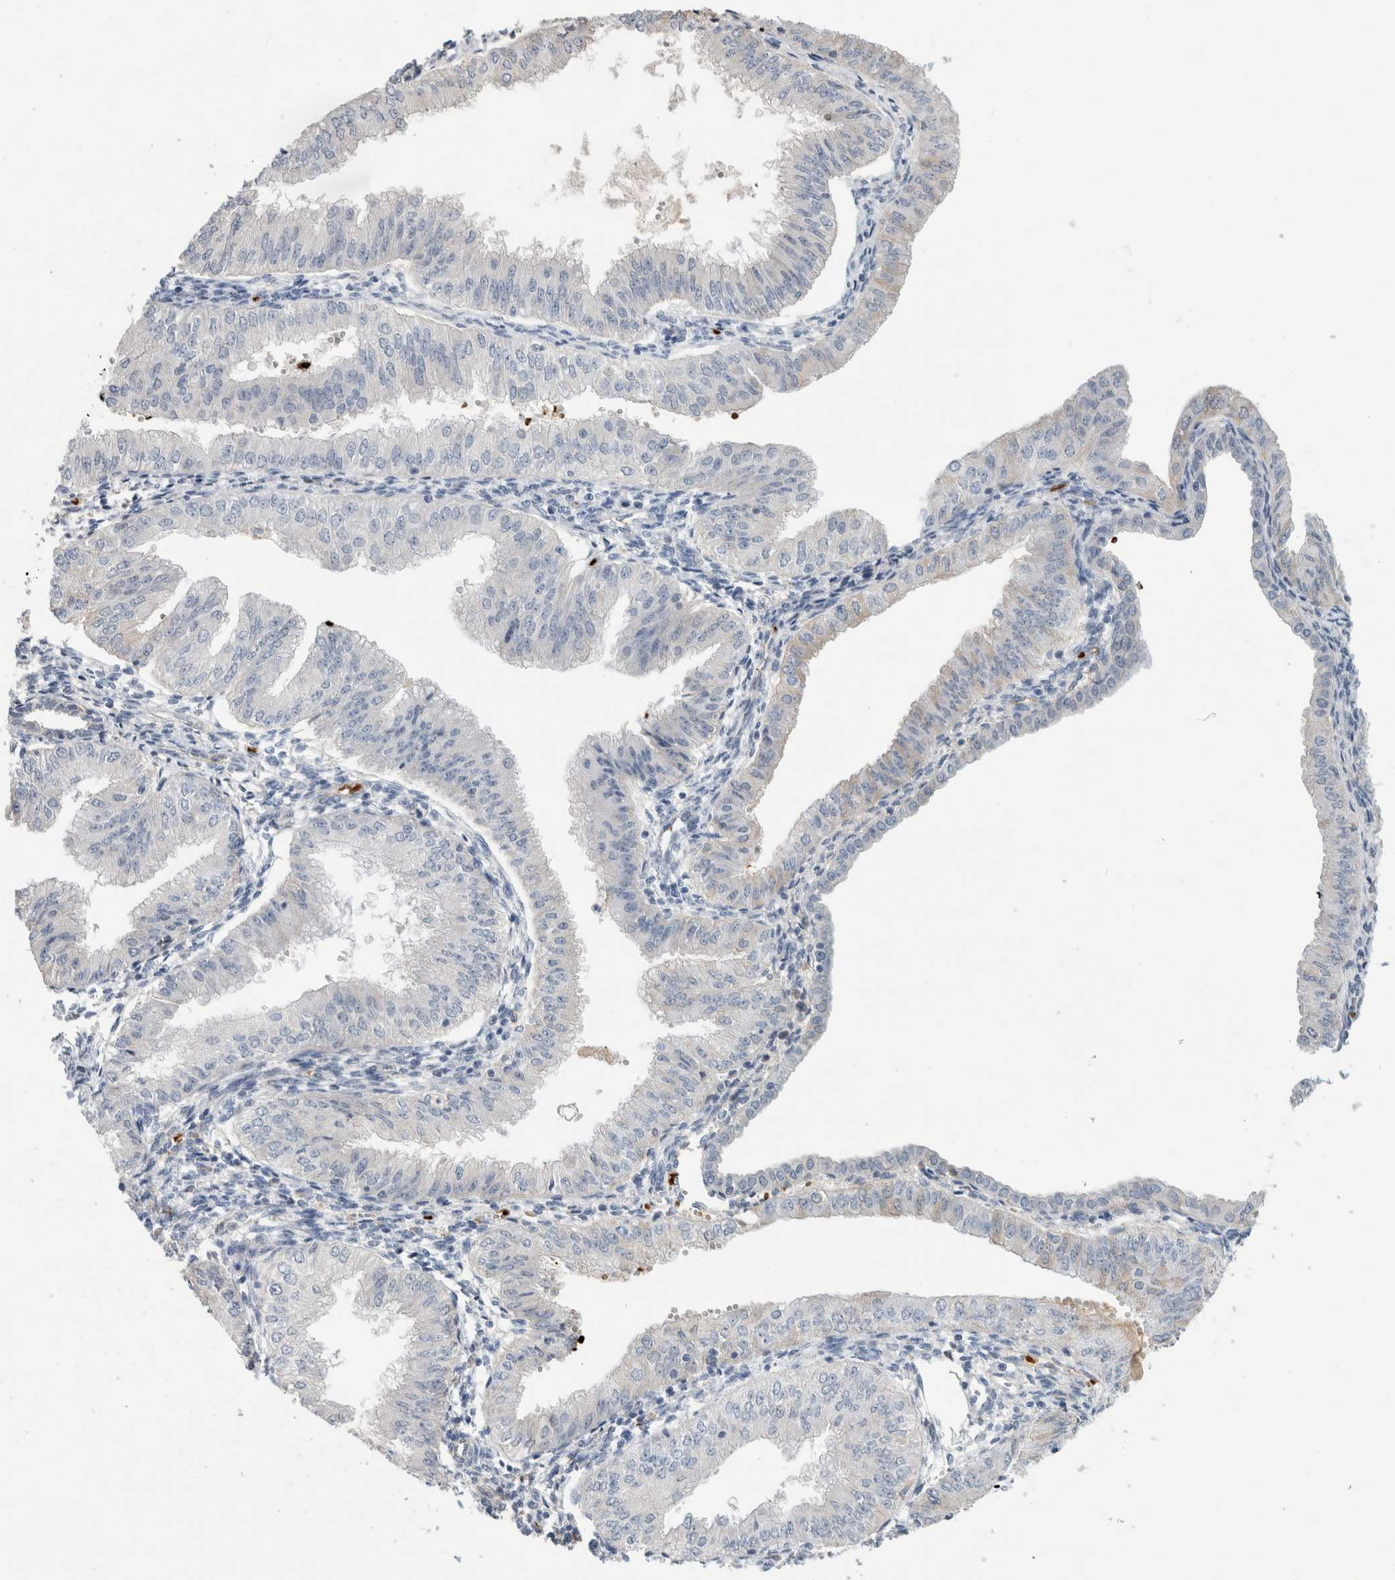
{"staining": {"intensity": "negative", "quantity": "none", "location": "none"}, "tissue": "endometrial cancer", "cell_type": "Tumor cells", "image_type": "cancer", "snomed": [{"axis": "morphology", "description": "Normal tissue, NOS"}, {"axis": "morphology", "description": "Adenocarcinoma, NOS"}, {"axis": "topography", "description": "Endometrium"}], "caption": "Photomicrograph shows no significant protein staining in tumor cells of endometrial adenocarcinoma.", "gene": "CA1", "patient": {"sex": "female", "age": 53}}